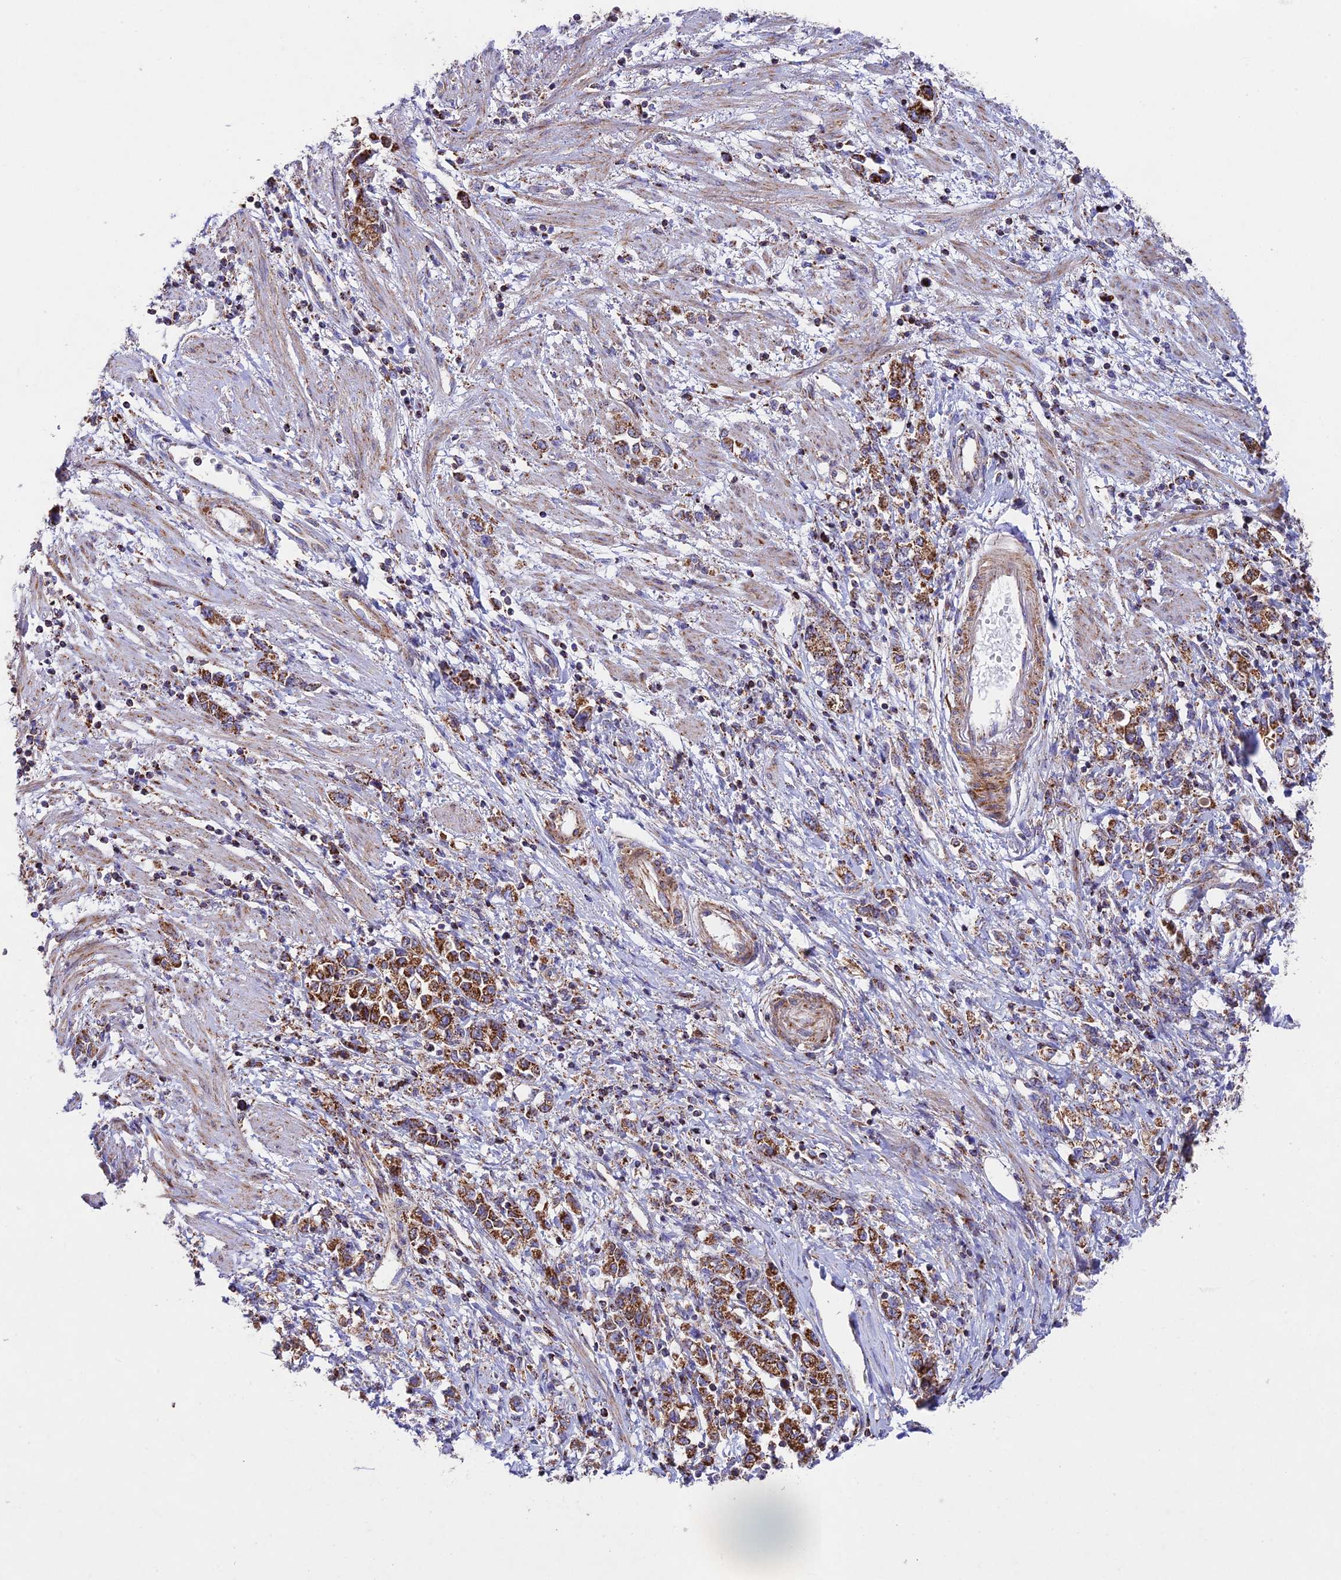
{"staining": {"intensity": "strong", "quantity": ">75%", "location": "cytoplasmic/membranous"}, "tissue": "stomach cancer", "cell_type": "Tumor cells", "image_type": "cancer", "snomed": [{"axis": "morphology", "description": "Adenocarcinoma, NOS"}, {"axis": "topography", "description": "Stomach"}], "caption": "This image exhibits stomach adenocarcinoma stained with immunohistochemistry (IHC) to label a protein in brown. The cytoplasmic/membranous of tumor cells show strong positivity for the protein. Nuclei are counter-stained blue.", "gene": "KHDC3L", "patient": {"sex": "female", "age": 76}}